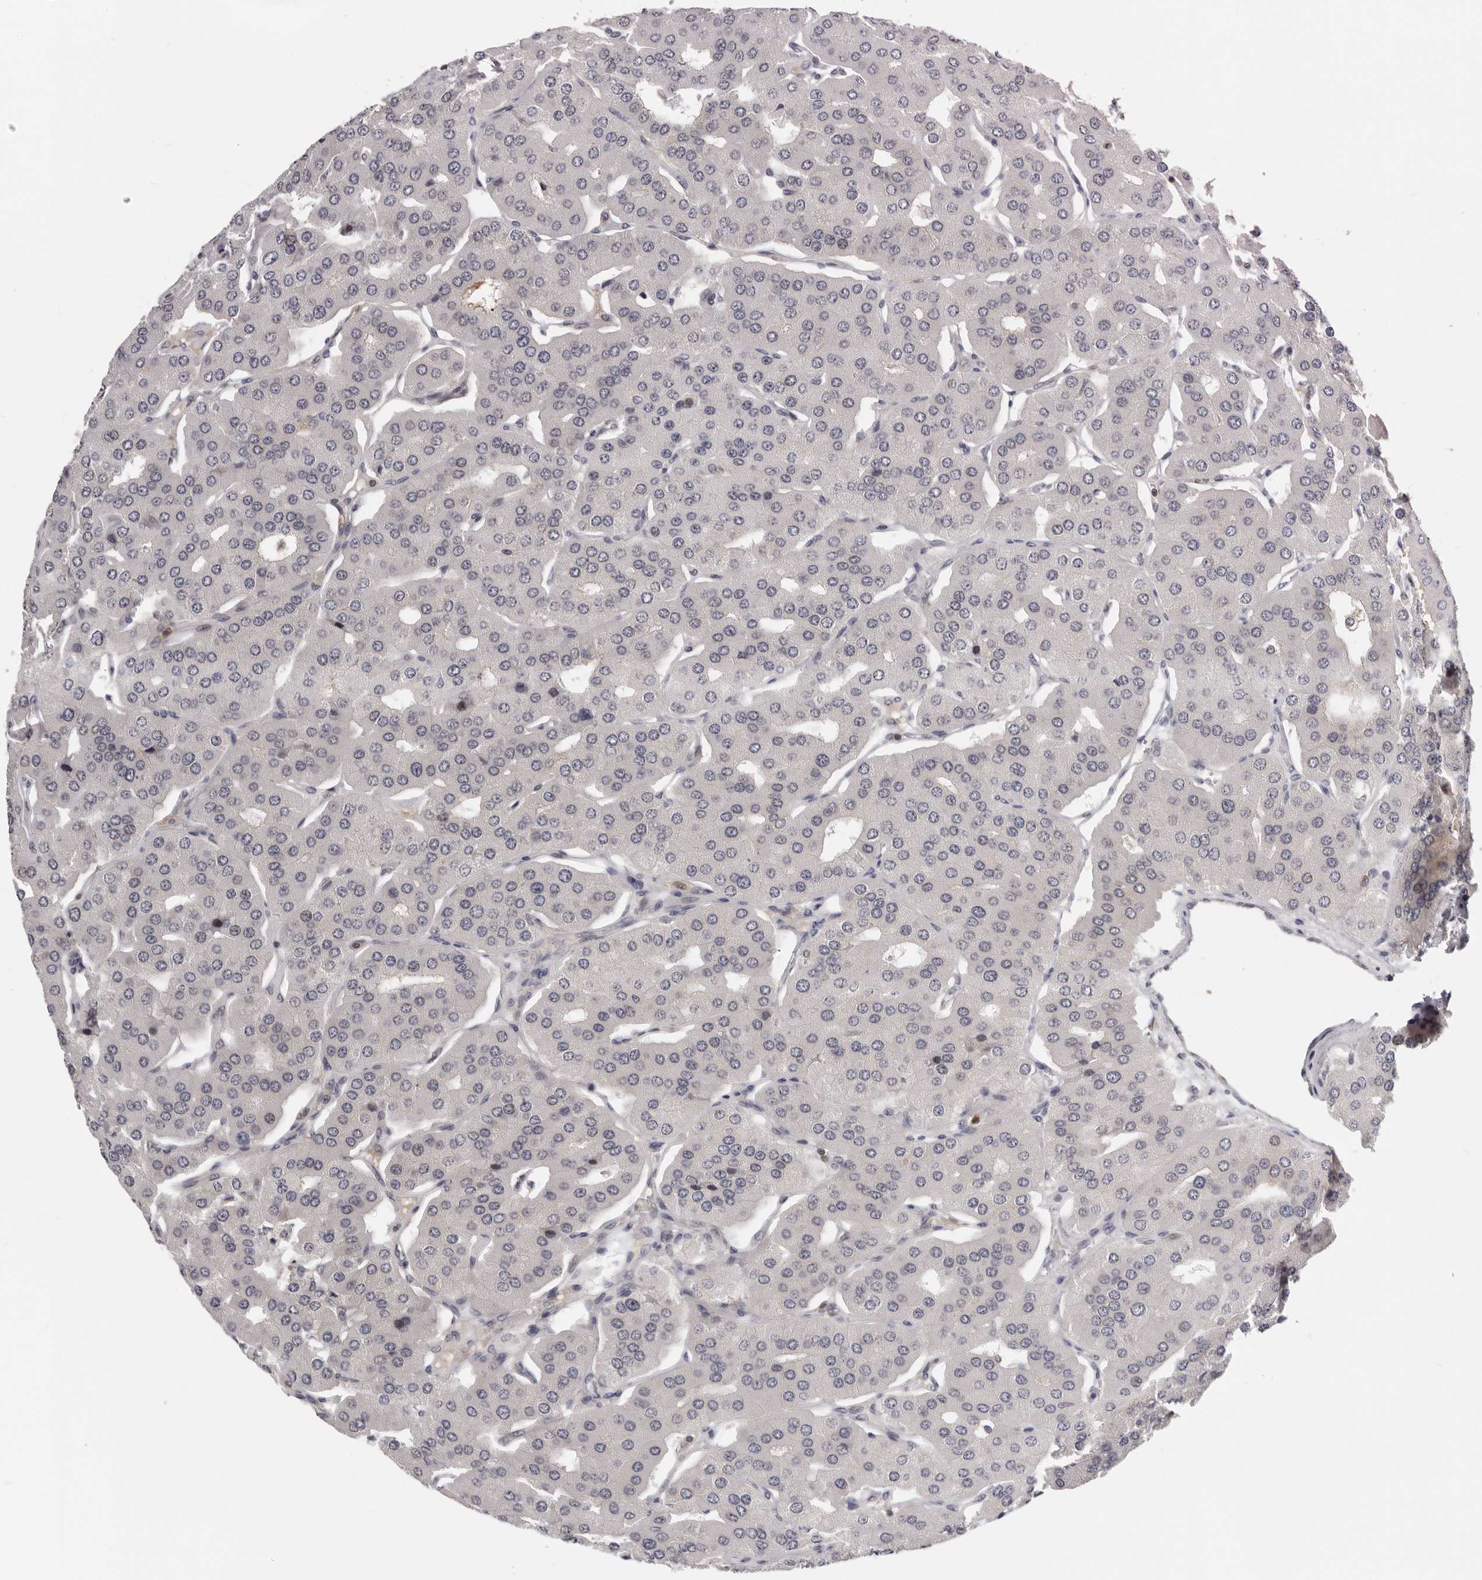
{"staining": {"intensity": "weak", "quantity": "<25%", "location": "cytoplasmic/membranous,nuclear"}, "tissue": "parathyroid gland", "cell_type": "Glandular cells", "image_type": "normal", "snomed": [{"axis": "morphology", "description": "Normal tissue, NOS"}, {"axis": "morphology", "description": "Adenoma, NOS"}, {"axis": "topography", "description": "Parathyroid gland"}], "caption": "A high-resolution micrograph shows immunohistochemistry staining of benign parathyroid gland, which shows no significant positivity in glandular cells.", "gene": "KIF2B", "patient": {"sex": "female", "age": 86}}